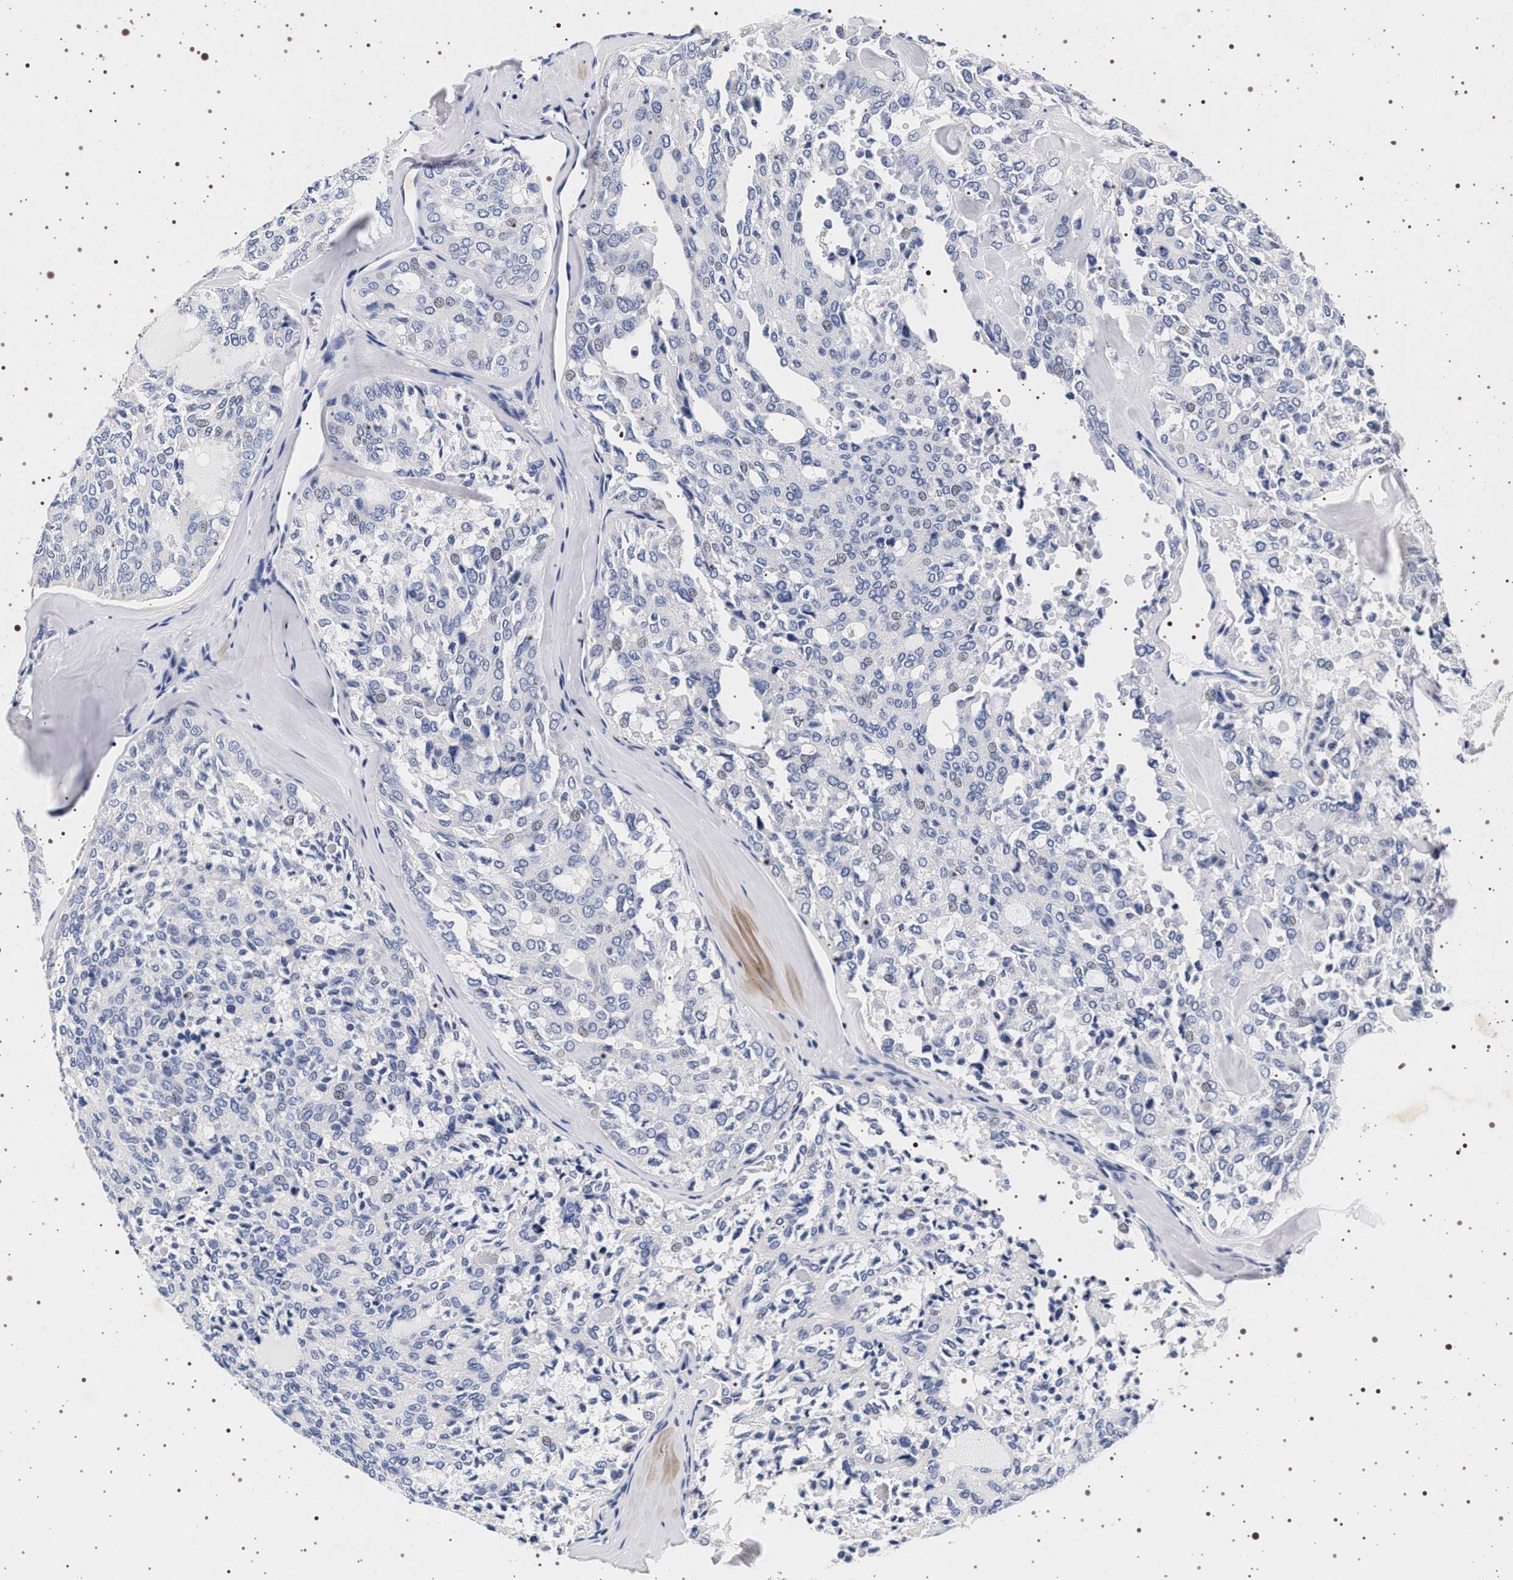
{"staining": {"intensity": "negative", "quantity": "none", "location": "none"}, "tissue": "thyroid cancer", "cell_type": "Tumor cells", "image_type": "cancer", "snomed": [{"axis": "morphology", "description": "Follicular adenoma carcinoma, NOS"}, {"axis": "topography", "description": "Thyroid gland"}], "caption": "A histopathology image of human follicular adenoma carcinoma (thyroid) is negative for staining in tumor cells.", "gene": "SYN1", "patient": {"sex": "male", "age": 75}}